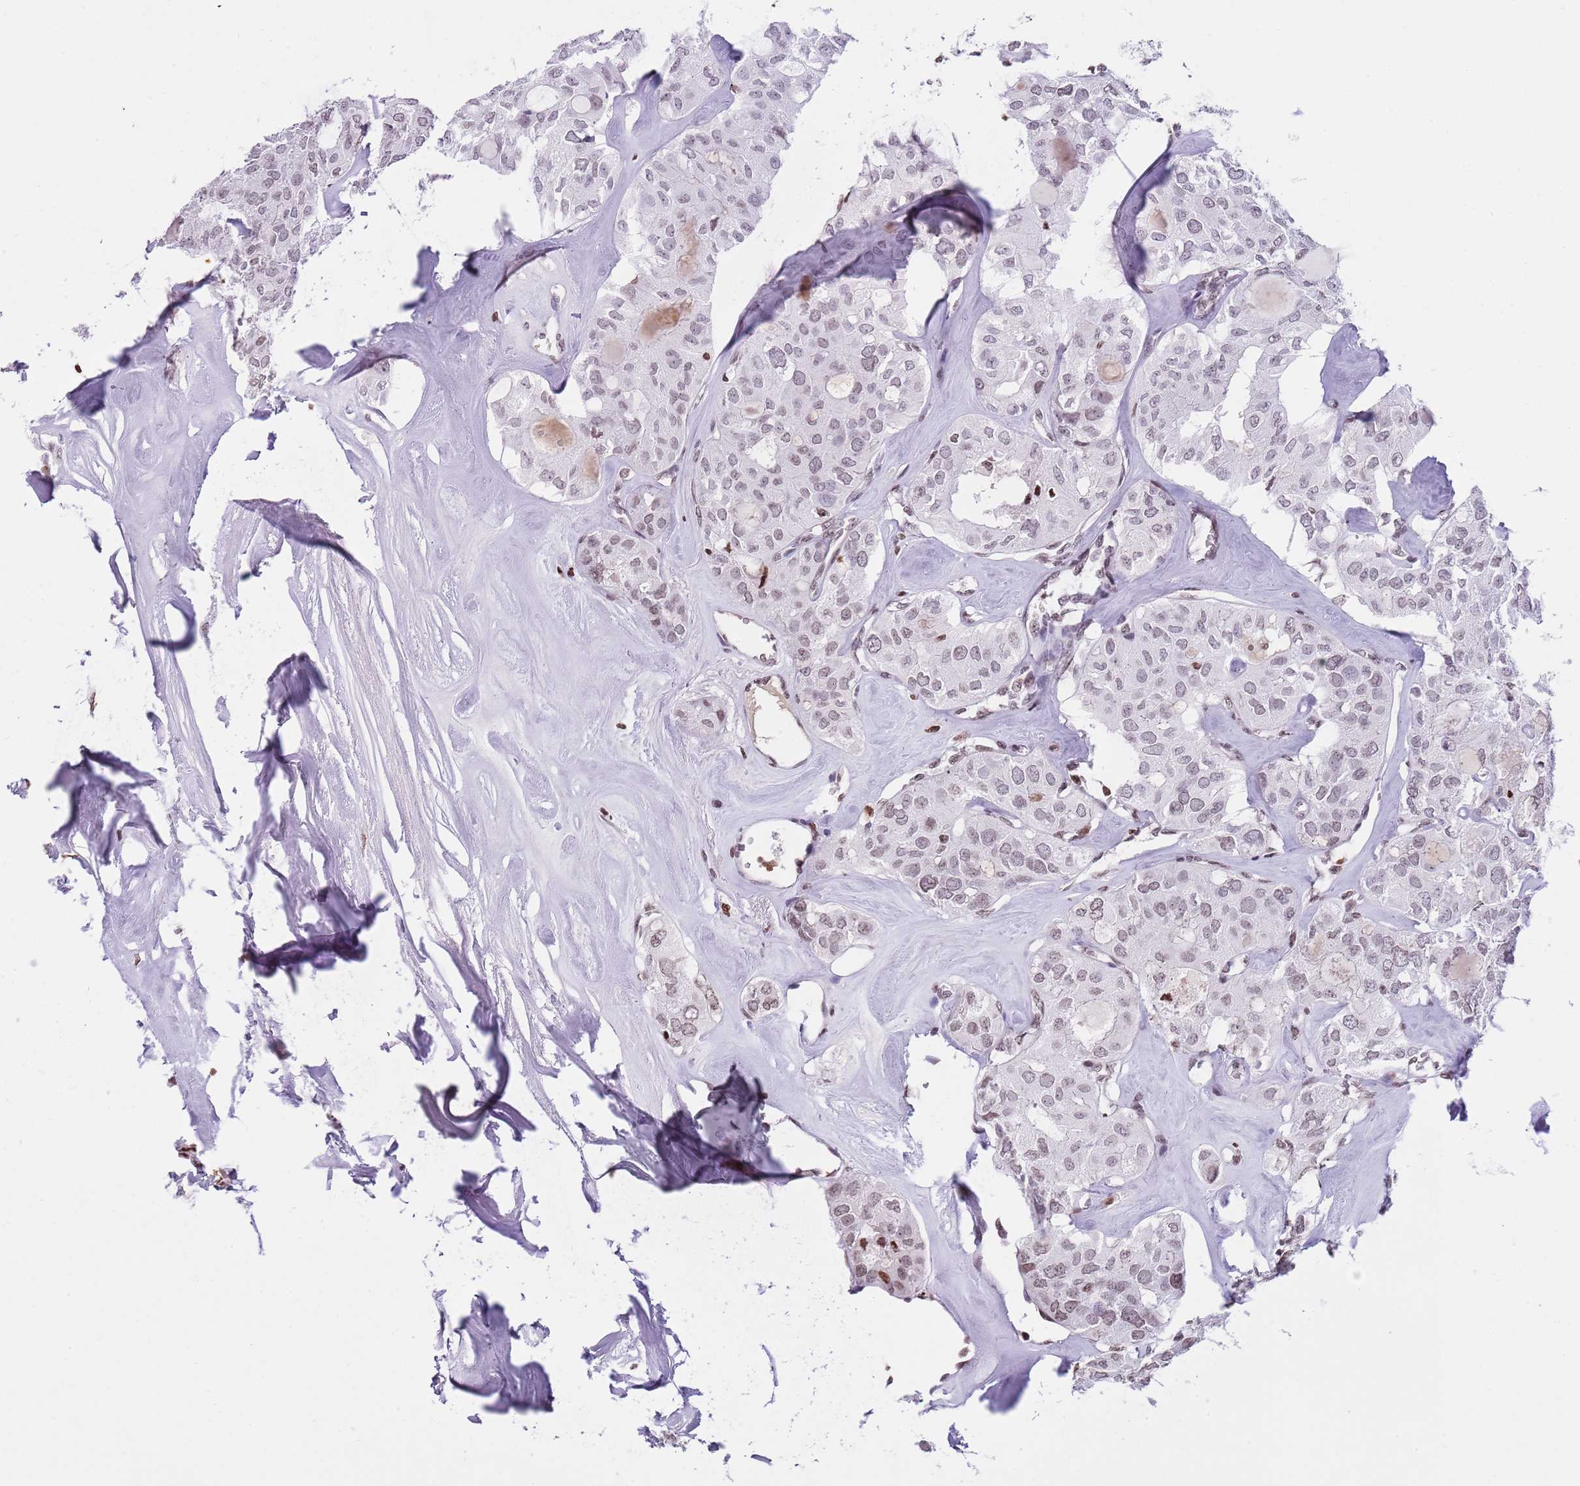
{"staining": {"intensity": "weak", "quantity": "25%-75%", "location": "nuclear"}, "tissue": "thyroid cancer", "cell_type": "Tumor cells", "image_type": "cancer", "snomed": [{"axis": "morphology", "description": "Follicular adenoma carcinoma, NOS"}, {"axis": "topography", "description": "Thyroid gland"}], "caption": "A brown stain labels weak nuclear staining of a protein in human thyroid cancer tumor cells. (IHC, brightfield microscopy, high magnification).", "gene": "KPNA3", "patient": {"sex": "male", "age": 75}}